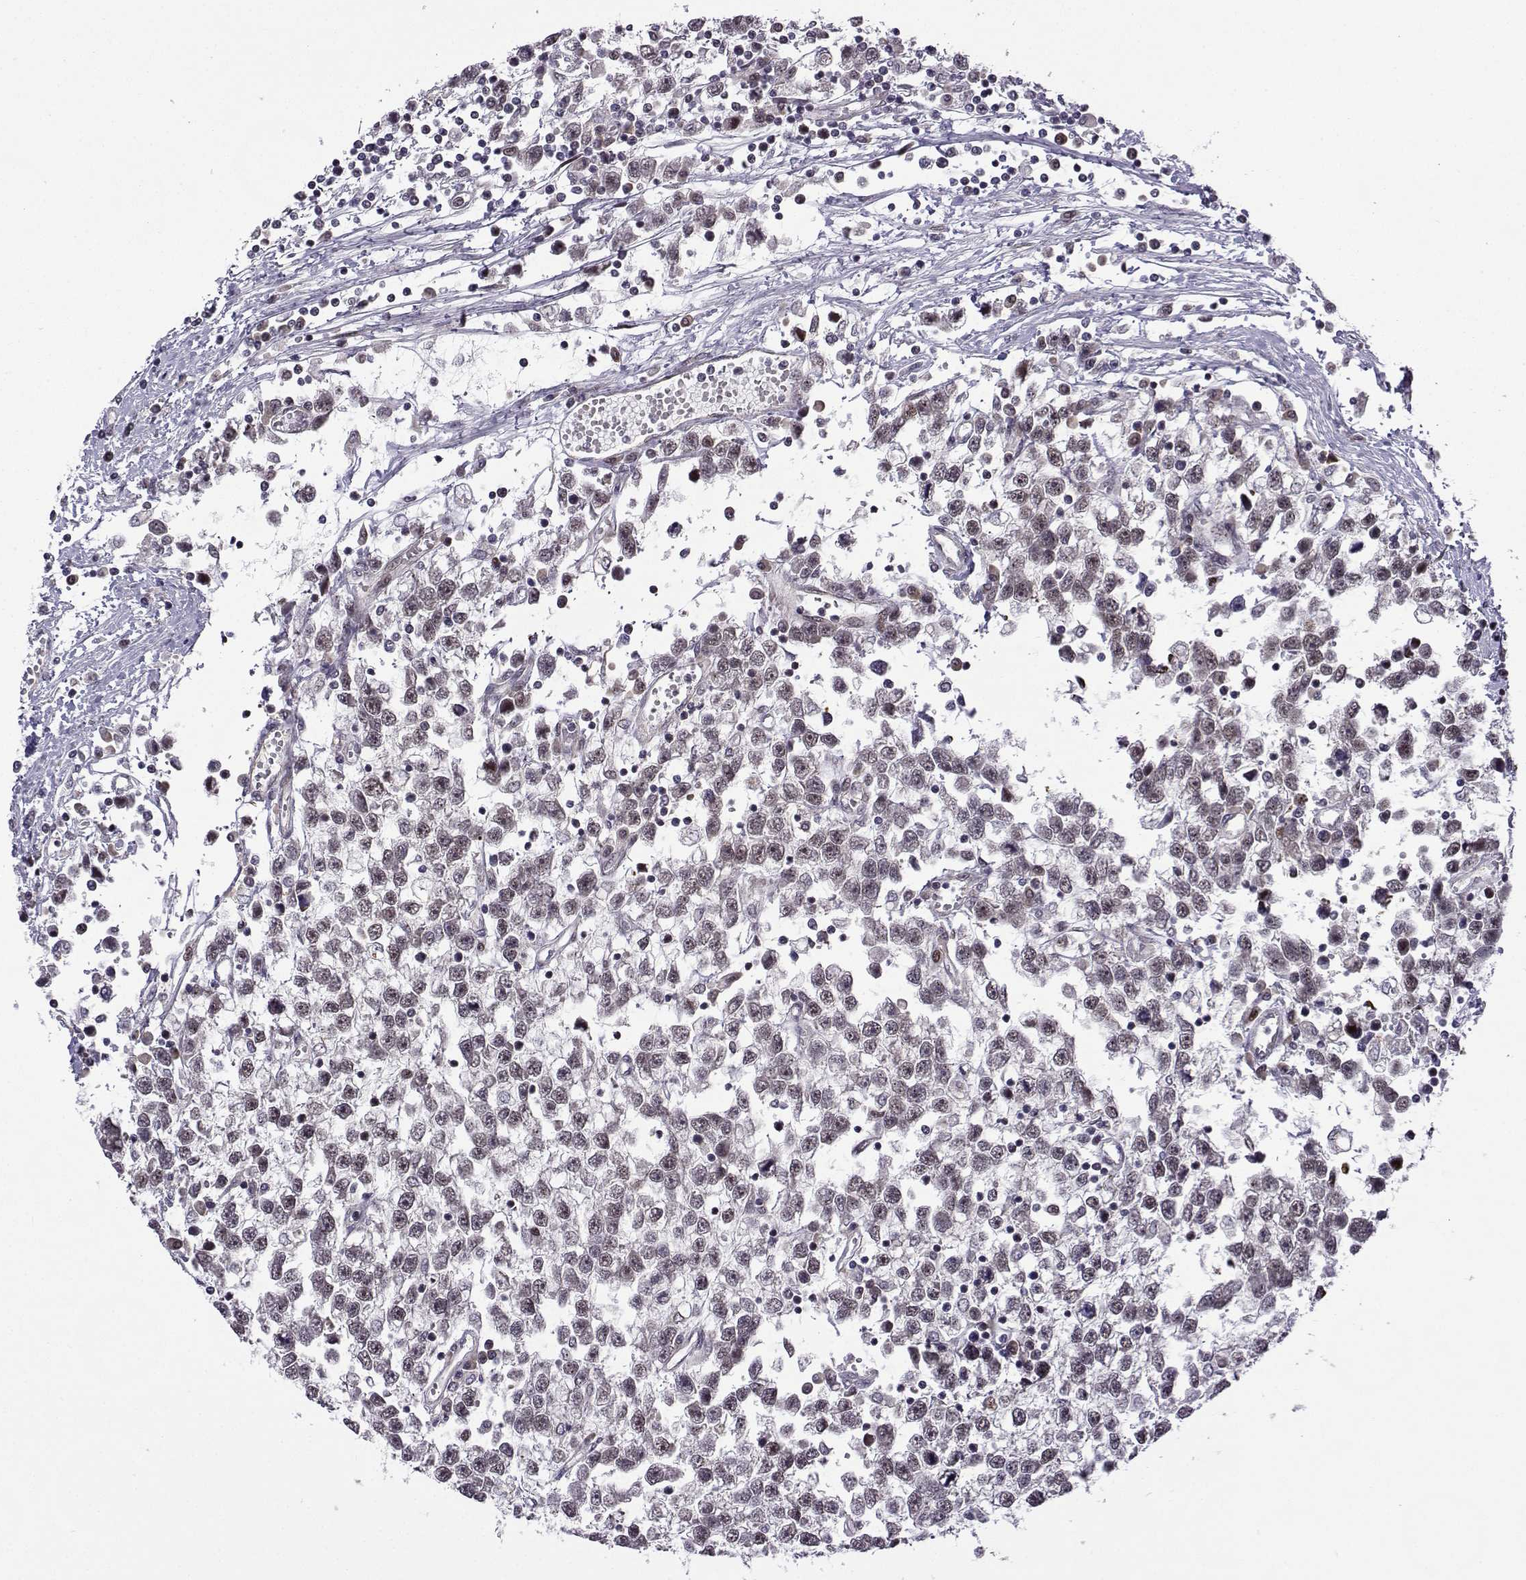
{"staining": {"intensity": "negative", "quantity": "none", "location": "none"}, "tissue": "testis cancer", "cell_type": "Tumor cells", "image_type": "cancer", "snomed": [{"axis": "morphology", "description": "Seminoma, NOS"}, {"axis": "topography", "description": "Testis"}], "caption": "Testis cancer (seminoma) was stained to show a protein in brown. There is no significant positivity in tumor cells.", "gene": "FGF3", "patient": {"sex": "male", "age": 34}}